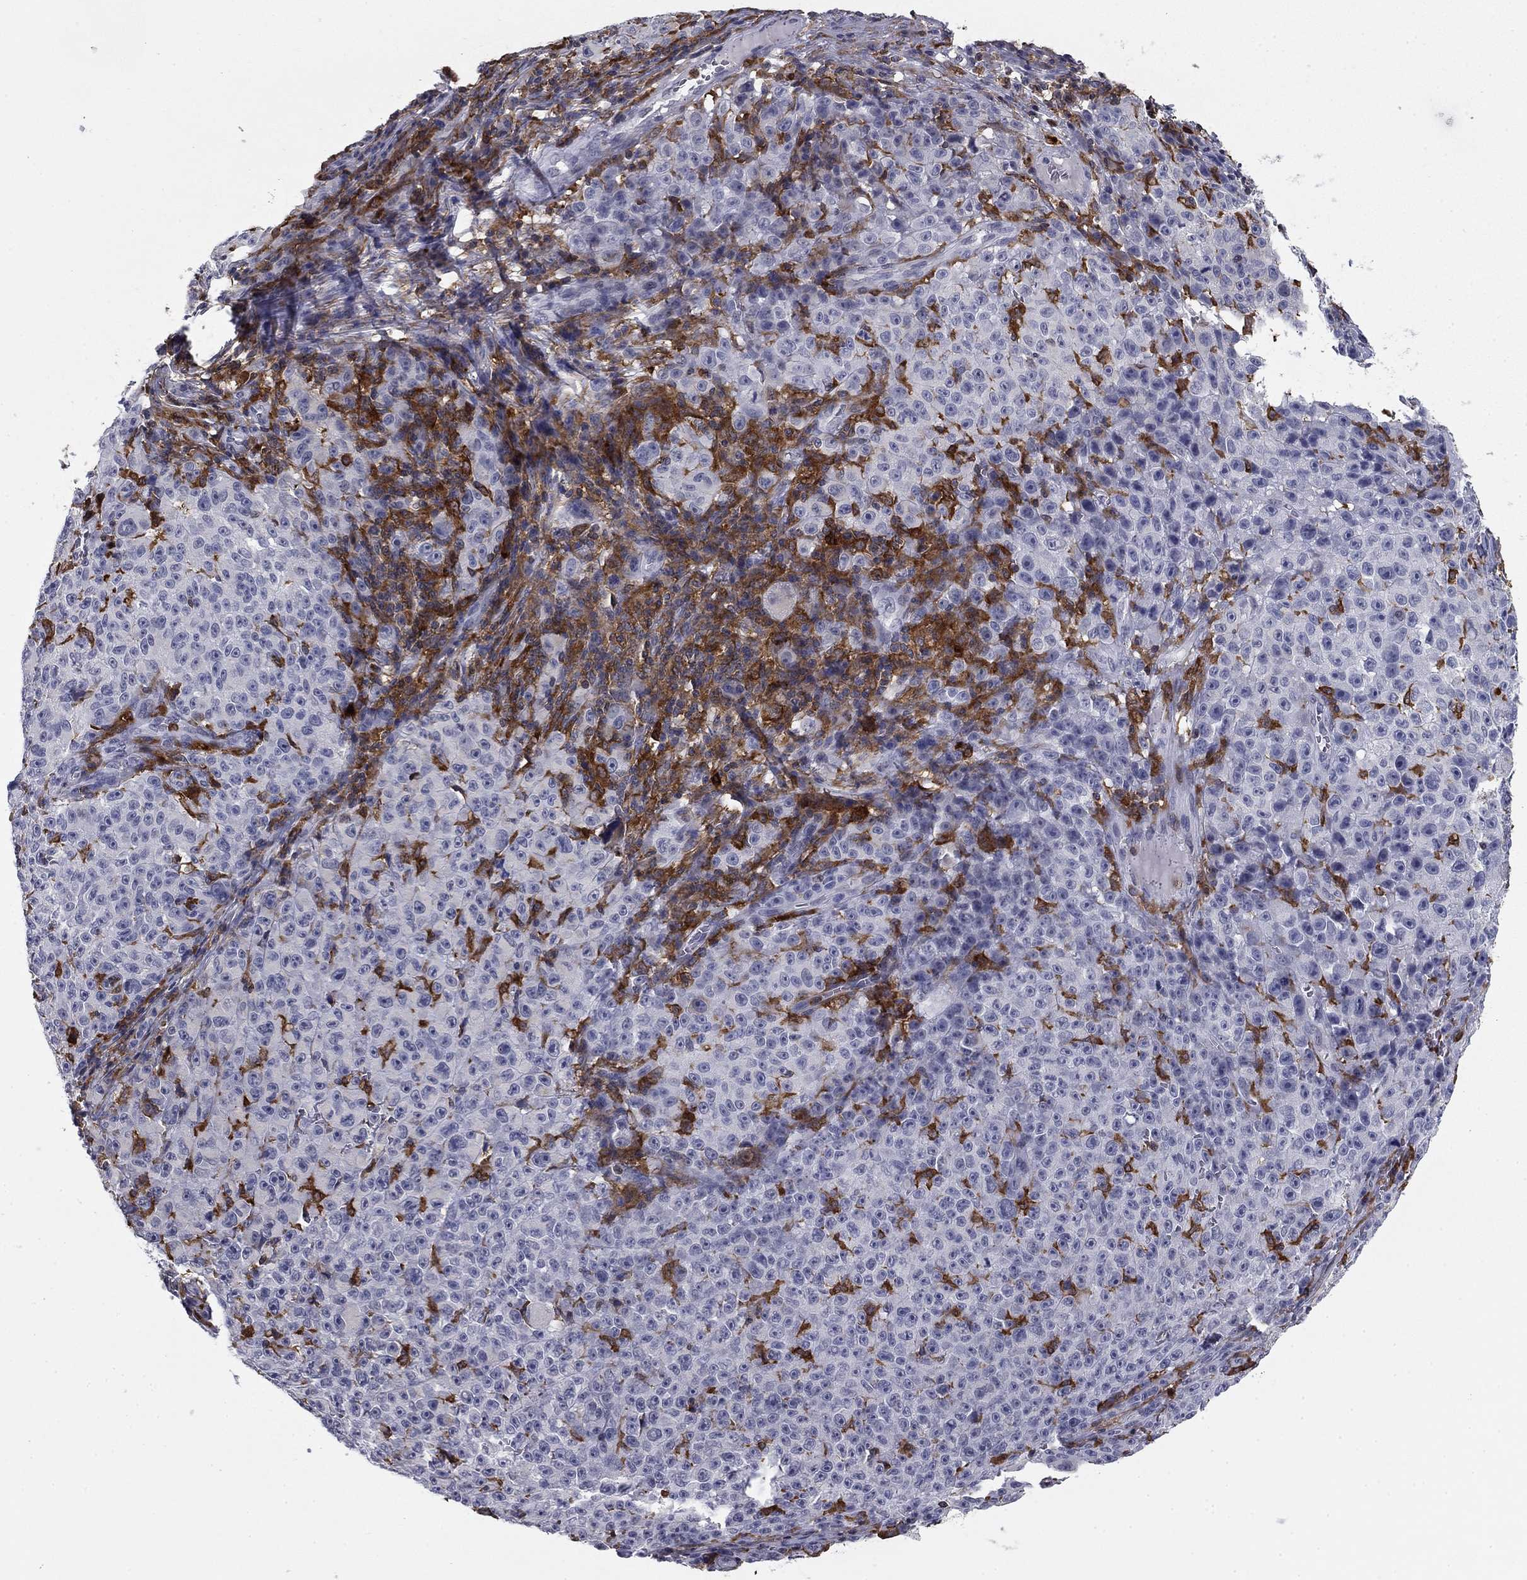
{"staining": {"intensity": "negative", "quantity": "none", "location": "none"}, "tissue": "melanoma", "cell_type": "Tumor cells", "image_type": "cancer", "snomed": [{"axis": "morphology", "description": "Malignant melanoma, NOS"}, {"axis": "topography", "description": "Skin"}], "caption": "Tumor cells are negative for brown protein staining in melanoma.", "gene": "PLCB2", "patient": {"sex": "female", "age": 82}}